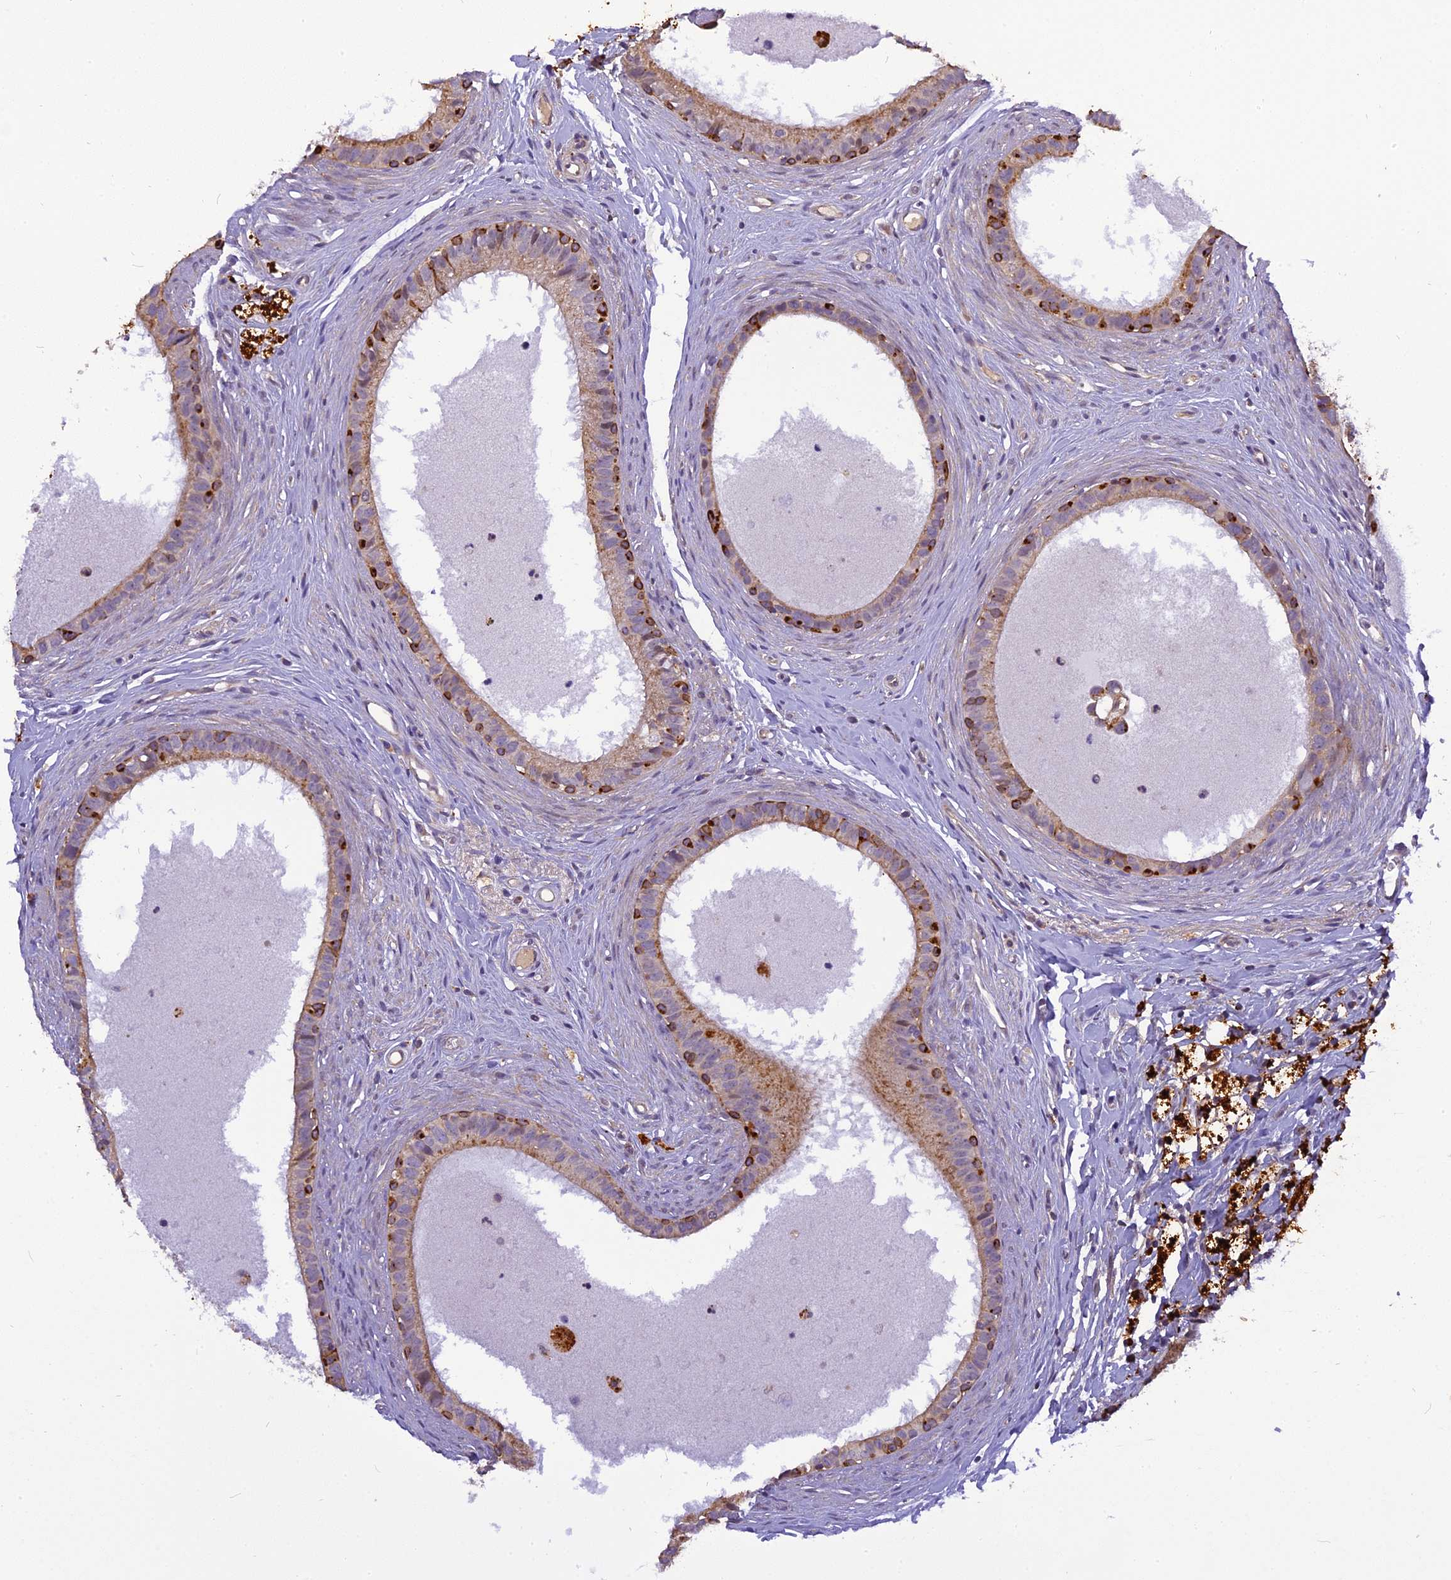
{"staining": {"intensity": "strong", "quantity": "<25%", "location": "cytoplasmic/membranous"}, "tissue": "epididymis", "cell_type": "Glandular cells", "image_type": "normal", "snomed": [{"axis": "morphology", "description": "Normal tissue, NOS"}, {"axis": "topography", "description": "Epididymis"}], "caption": "A high-resolution histopathology image shows IHC staining of benign epididymis, which shows strong cytoplasmic/membranous positivity in approximately <25% of glandular cells. (Brightfield microscopy of DAB IHC at high magnification).", "gene": "FNIP2", "patient": {"sex": "male", "age": 80}}